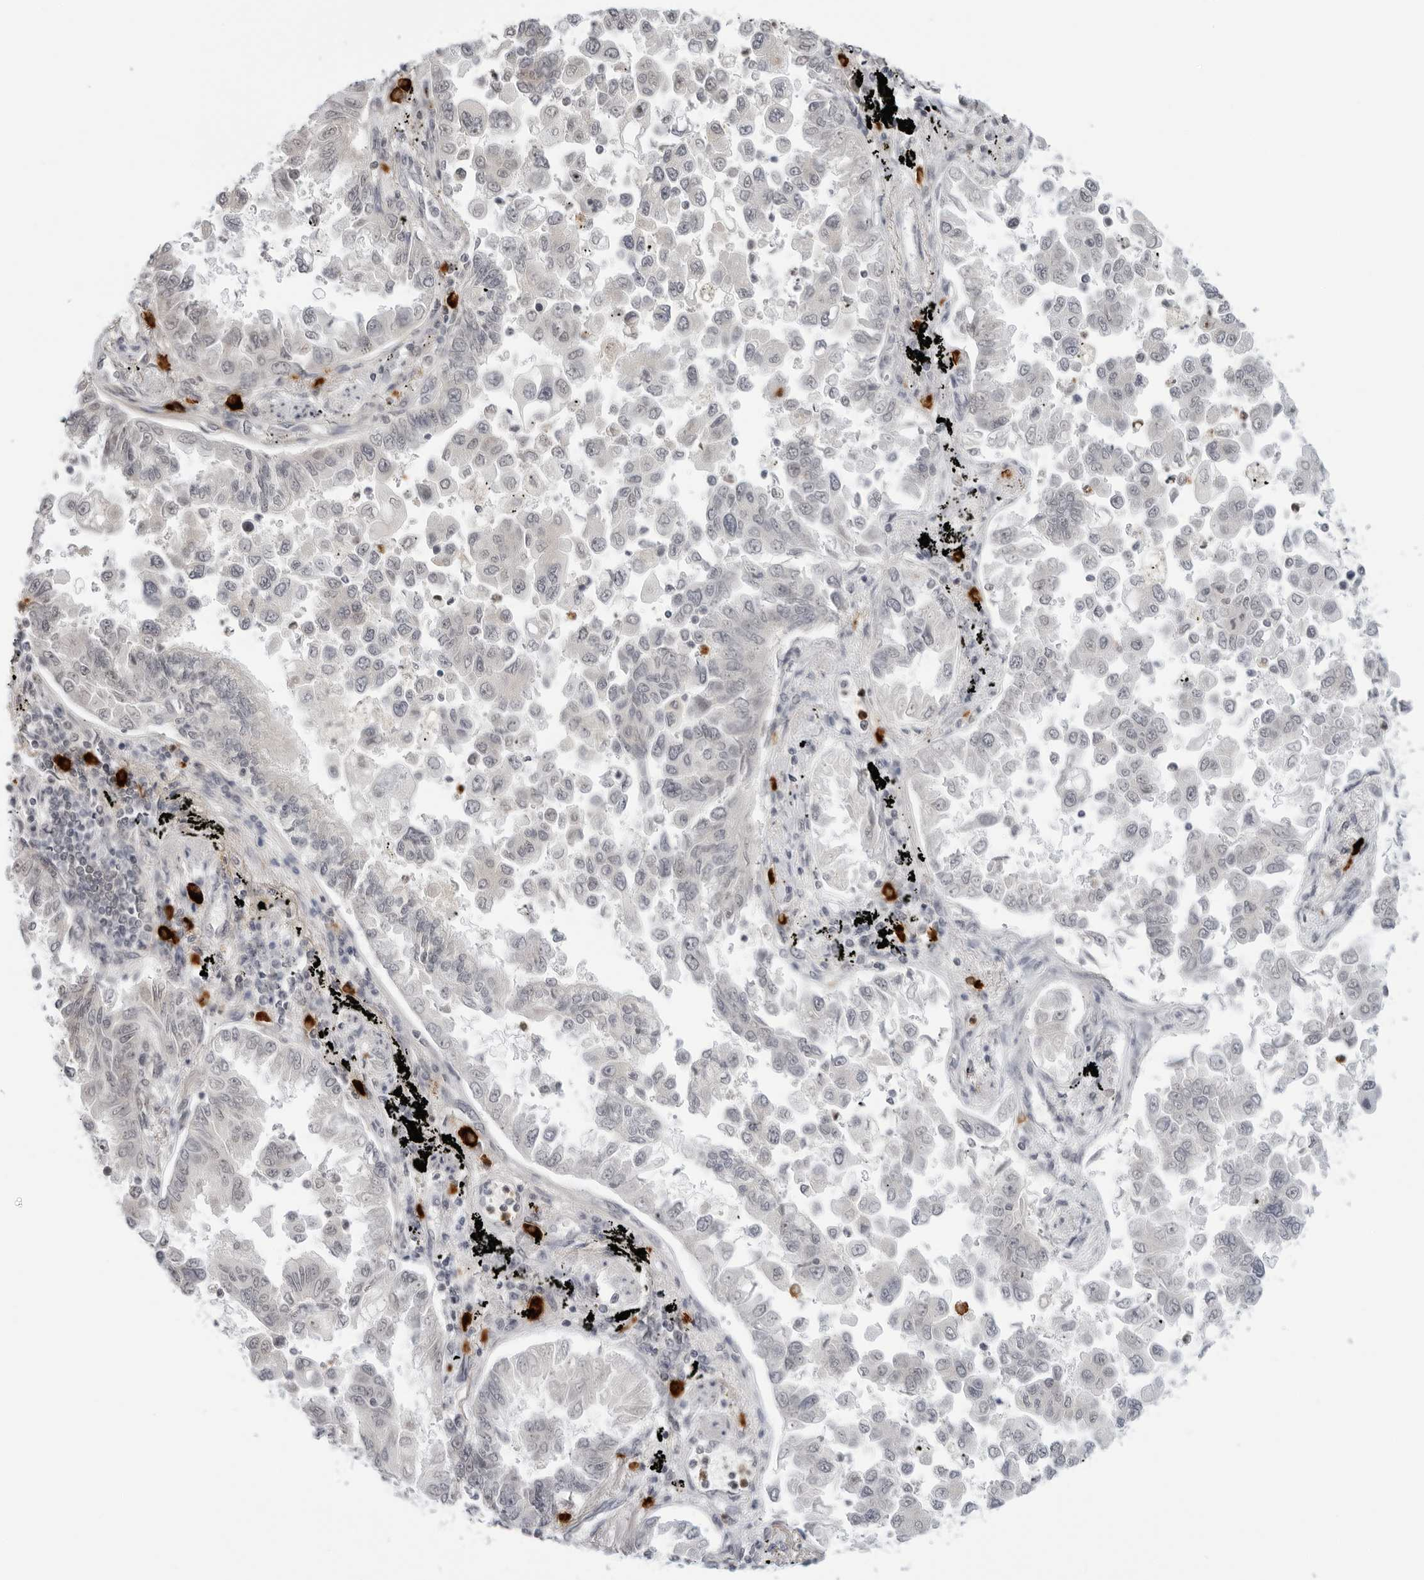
{"staining": {"intensity": "negative", "quantity": "none", "location": "none"}, "tissue": "lung cancer", "cell_type": "Tumor cells", "image_type": "cancer", "snomed": [{"axis": "morphology", "description": "Adenocarcinoma, NOS"}, {"axis": "topography", "description": "Lung"}], "caption": "The immunohistochemistry (IHC) photomicrograph has no significant positivity in tumor cells of lung cancer (adenocarcinoma) tissue.", "gene": "SUGCT", "patient": {"sex": "female", "age": 67}}